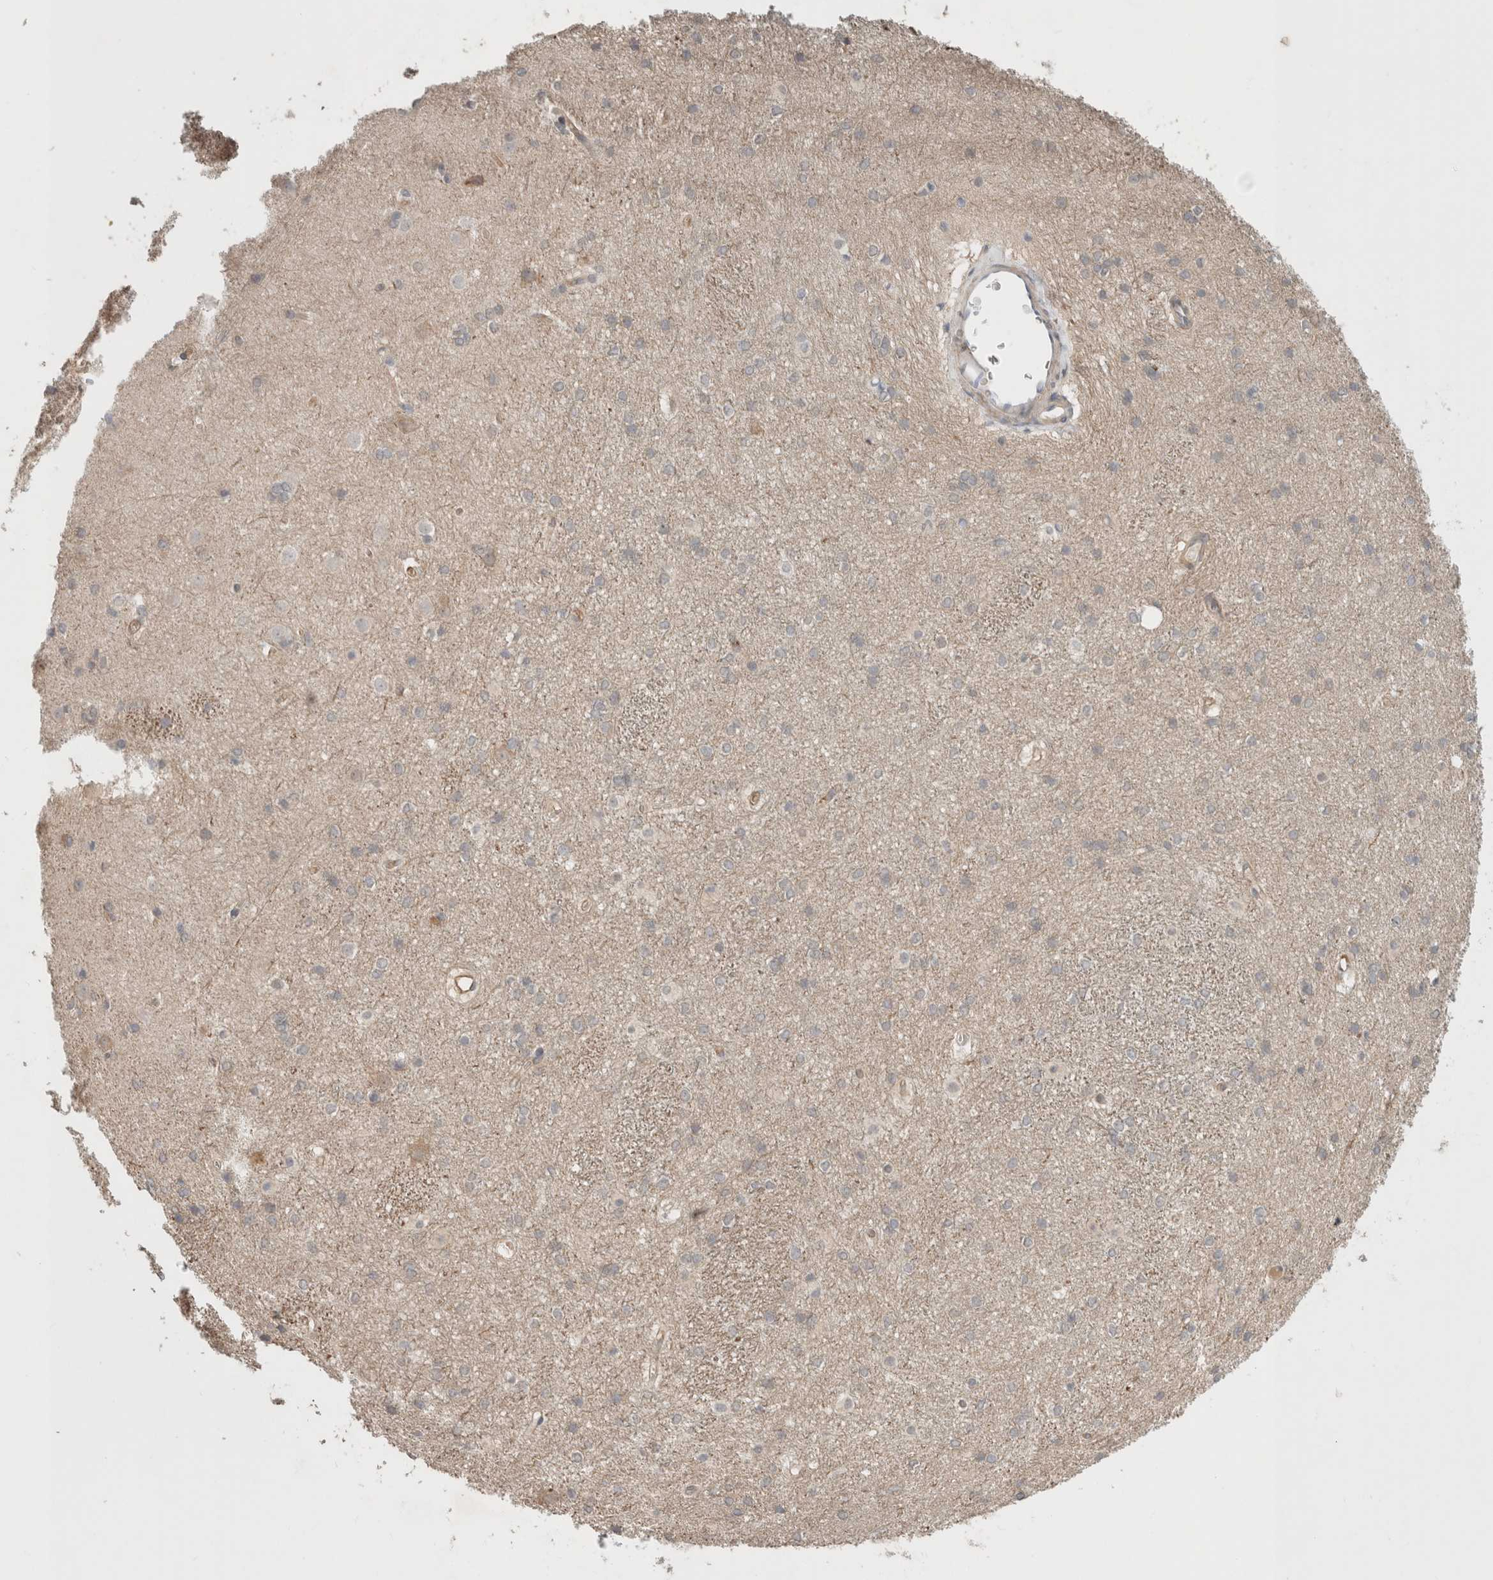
{"staining": {"intensity": "weak", "quantity": "<25%", "location": "cytoplasmic/membranous"}, "tissue": "caudate", "cell_type": "Glial cells", "image_type": "normal", "snomed": [{"axis": "morphology", "description": "Normal tissue, NOS"}, {"axis": "topography", "description": "Lateral ventricle wall"}], "caption": "High magnification brightfield microscopy of benign caudate stained with DAB (3,3'-diaminobenzidine) (brown) and counterstained with hematoxylin (blue): glial cells show no significant expression.", "gene": "RASAL2", "patient": {"sex": "female", "age": 19}}